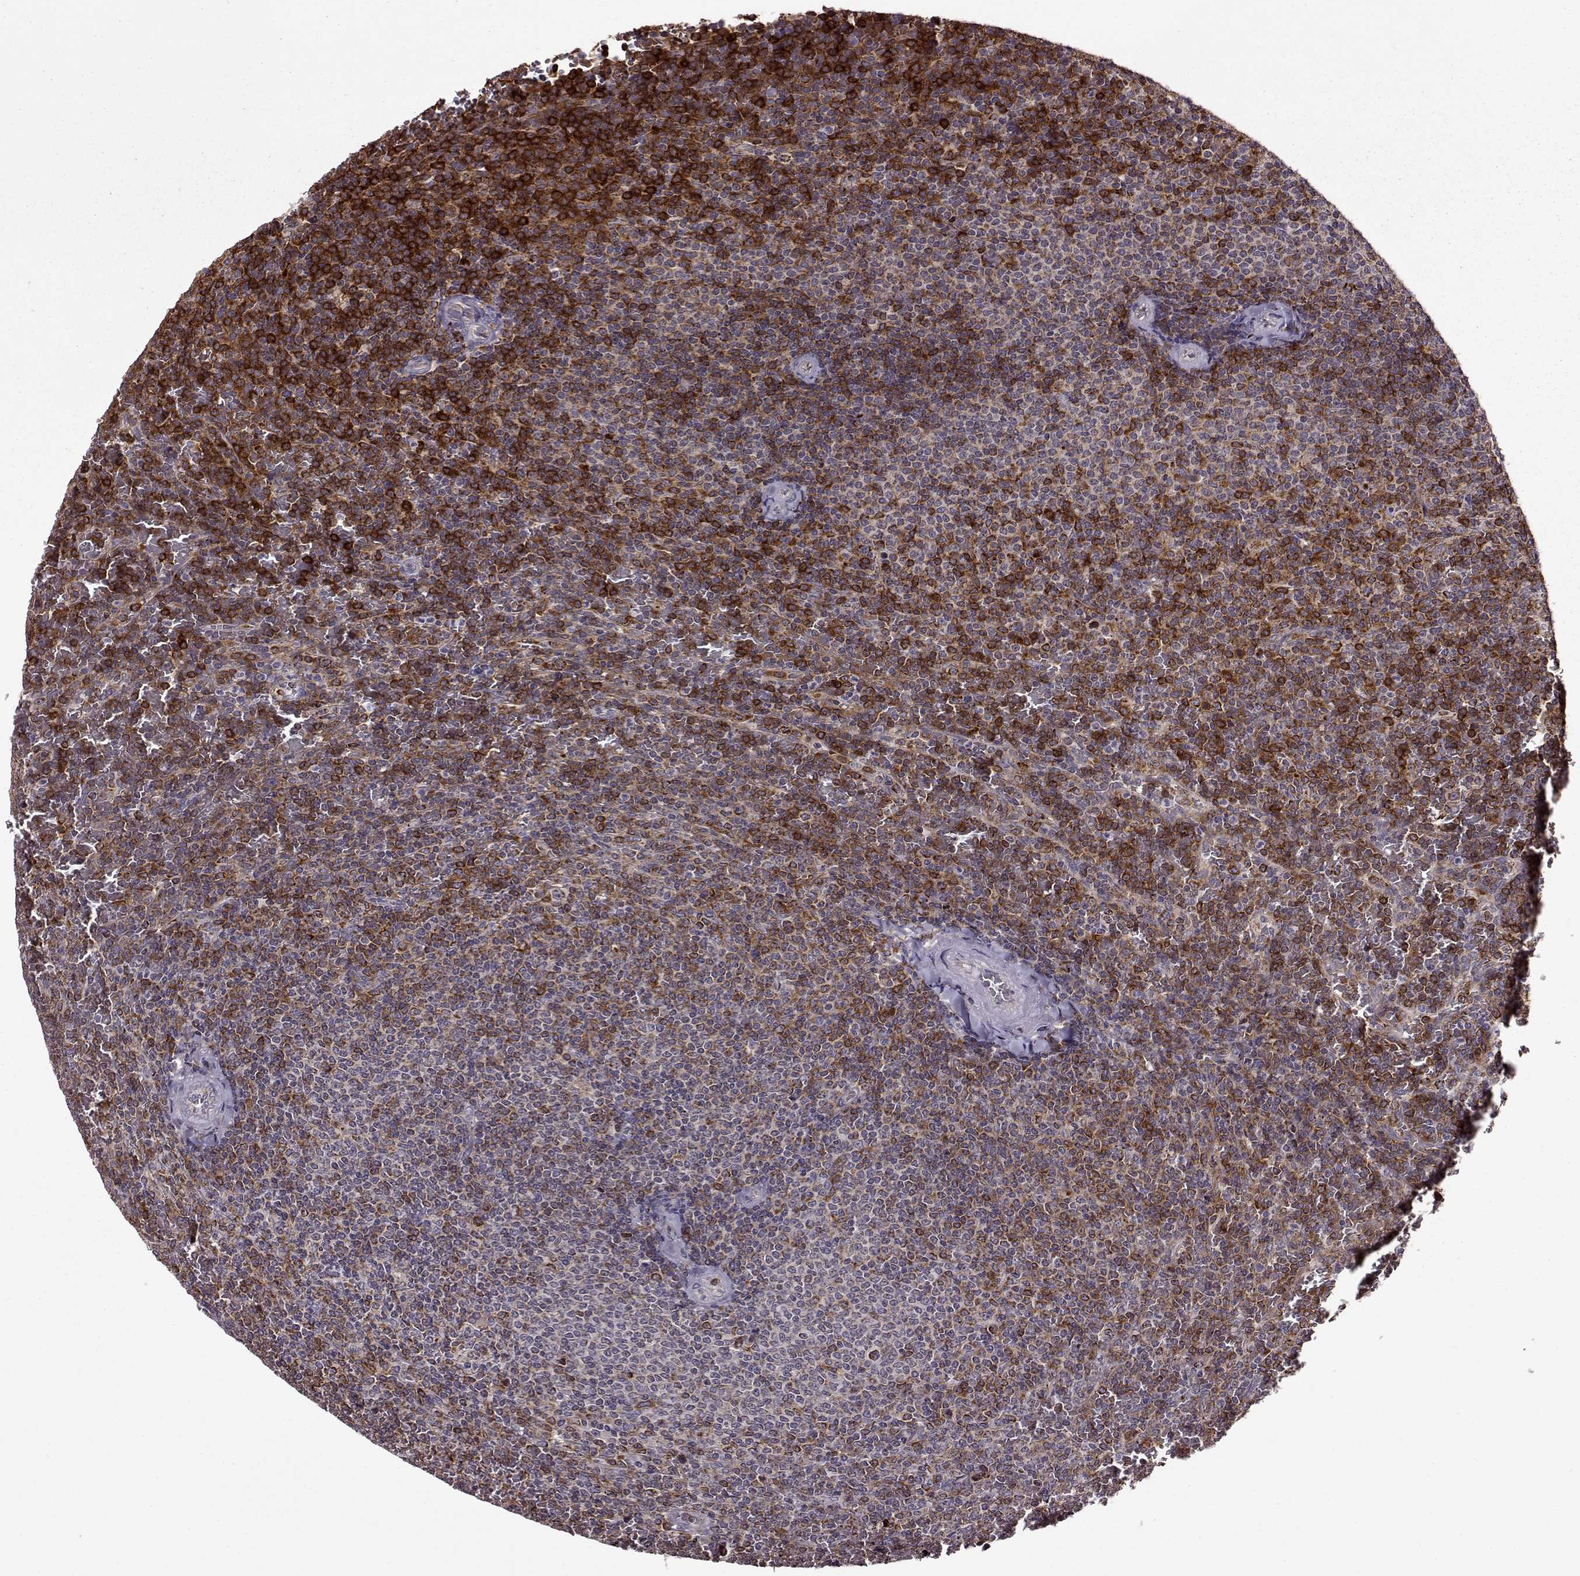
{"staining": {"intensity": "strong", "quantity": ">75%", "location": "cytoplasmic/membranous"}, "tissue": "lymphoma", "cell_type": "Tumor cells", "image_type": "cancer", "snomed": [{"axis": "morphology", "description": "Malignant lymphoma, non-Hodgkin's type, Low grade"}, {"axis": "topography", "description": "Spleen"}], "caption": "Lymphoma stained for a protein (brown) reveals strong cytoplasmic/membranous positive staining in about >75% of tumor cells.", "gene": "MTSS1", "patient": {"sex": "female", "age": 77}}